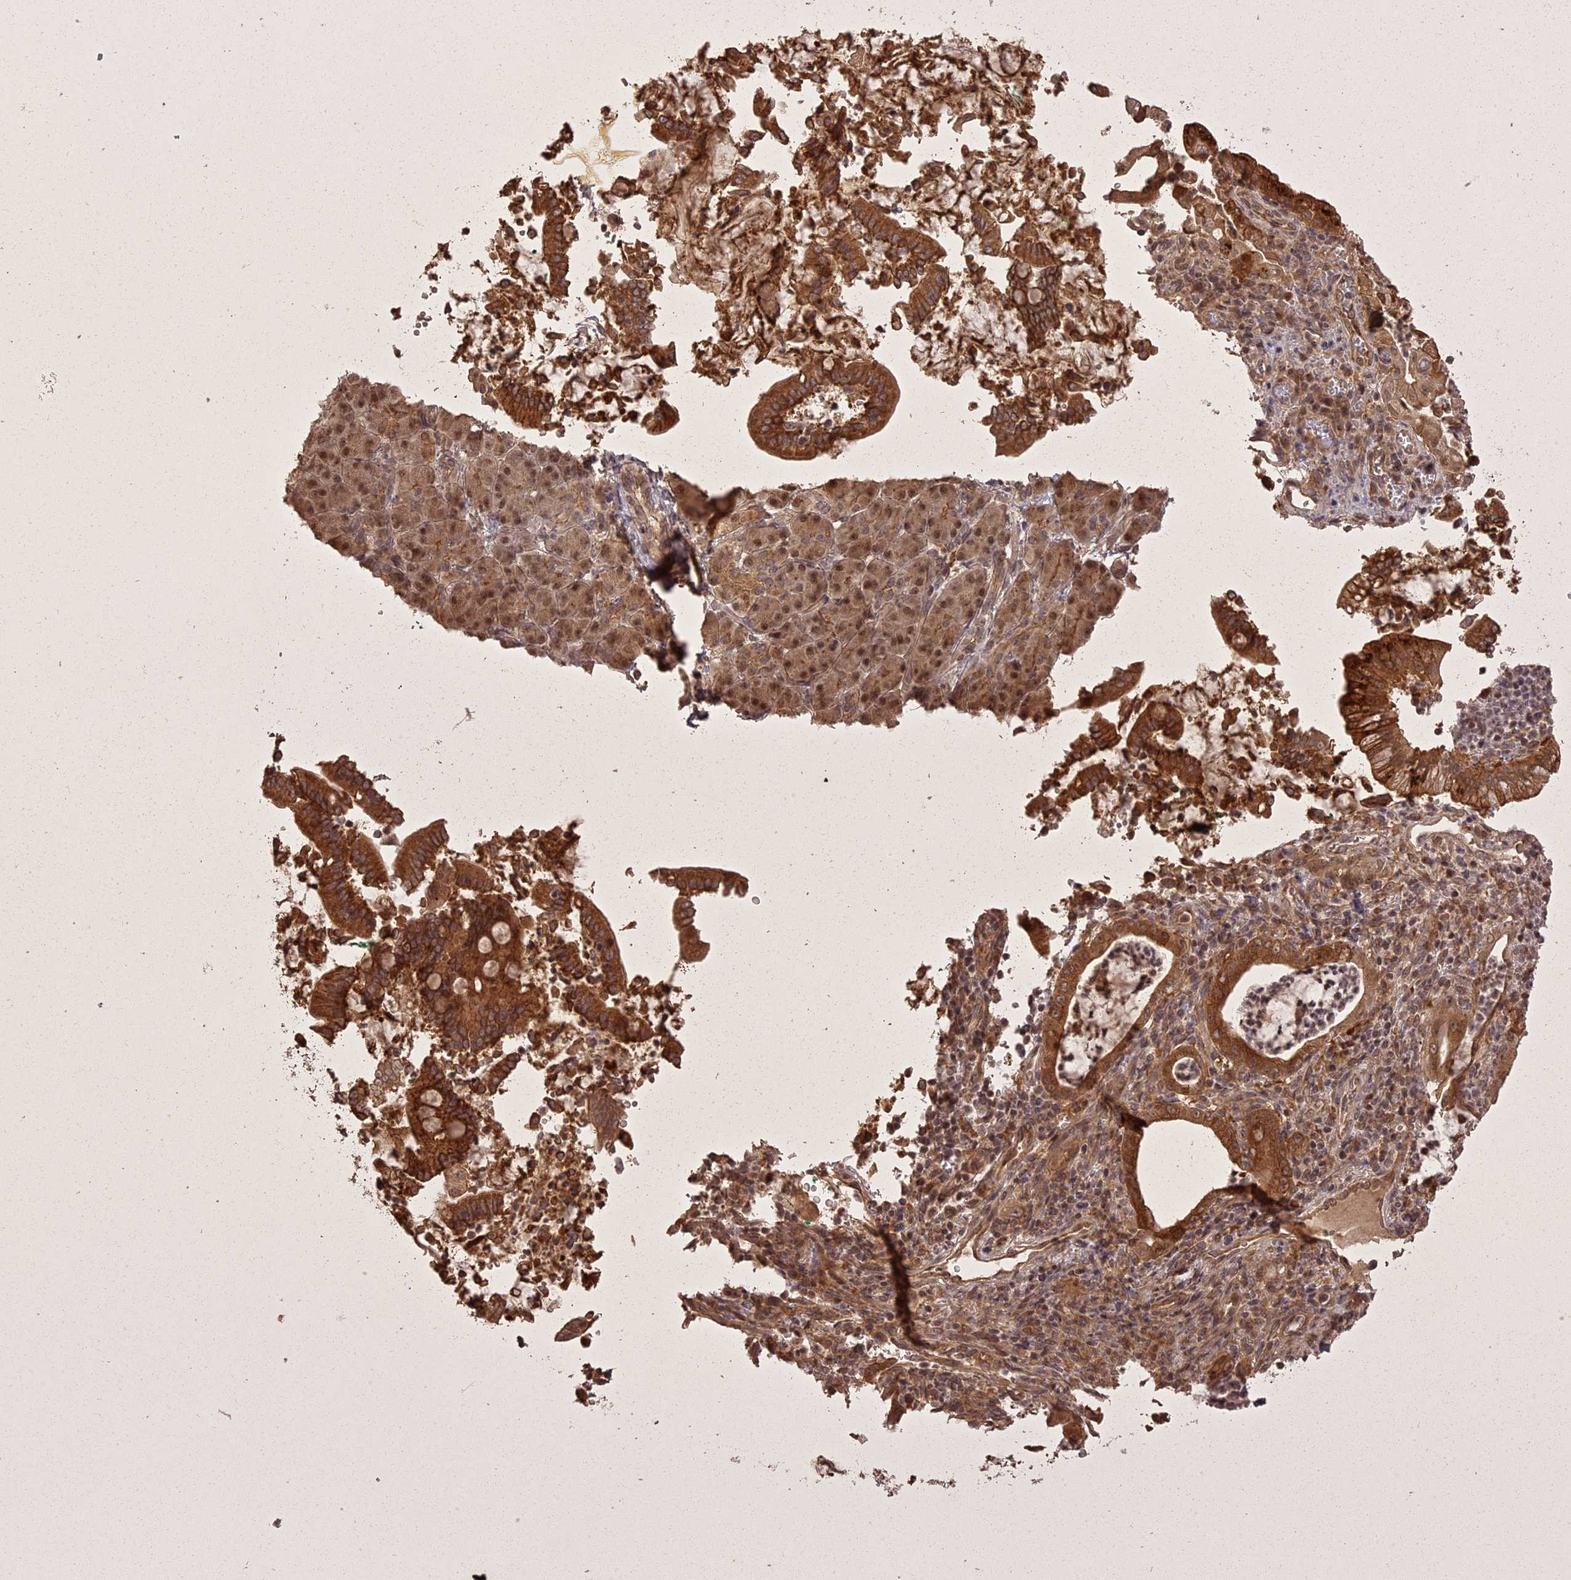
{"staining": {"intensity": "moderate", "quantity": ">75%", "location": "cytoplasmic/membranous"}, "tissue": "pancreatic cancer", "cell_type": "Tumor cells", "image_type": "cancer", "snomed": [{"axis": "morphology", "description": "Normal tissue, NOS"}, {"axis": "morphology", "description": "Adenocarcinoma, NOS"}, {"axis": "topography", "description": "Pancreas"}], "caption": "High-power microscopy captured an immunohistochemistry (IHC) histopathology image of pancreatic adenocarcinoma, revealing moderate cytoplasmic/membranous positivity in about >75% of tumor cells.", "gene": "ING5", "patient": {"sex": "female", "age": 55}}